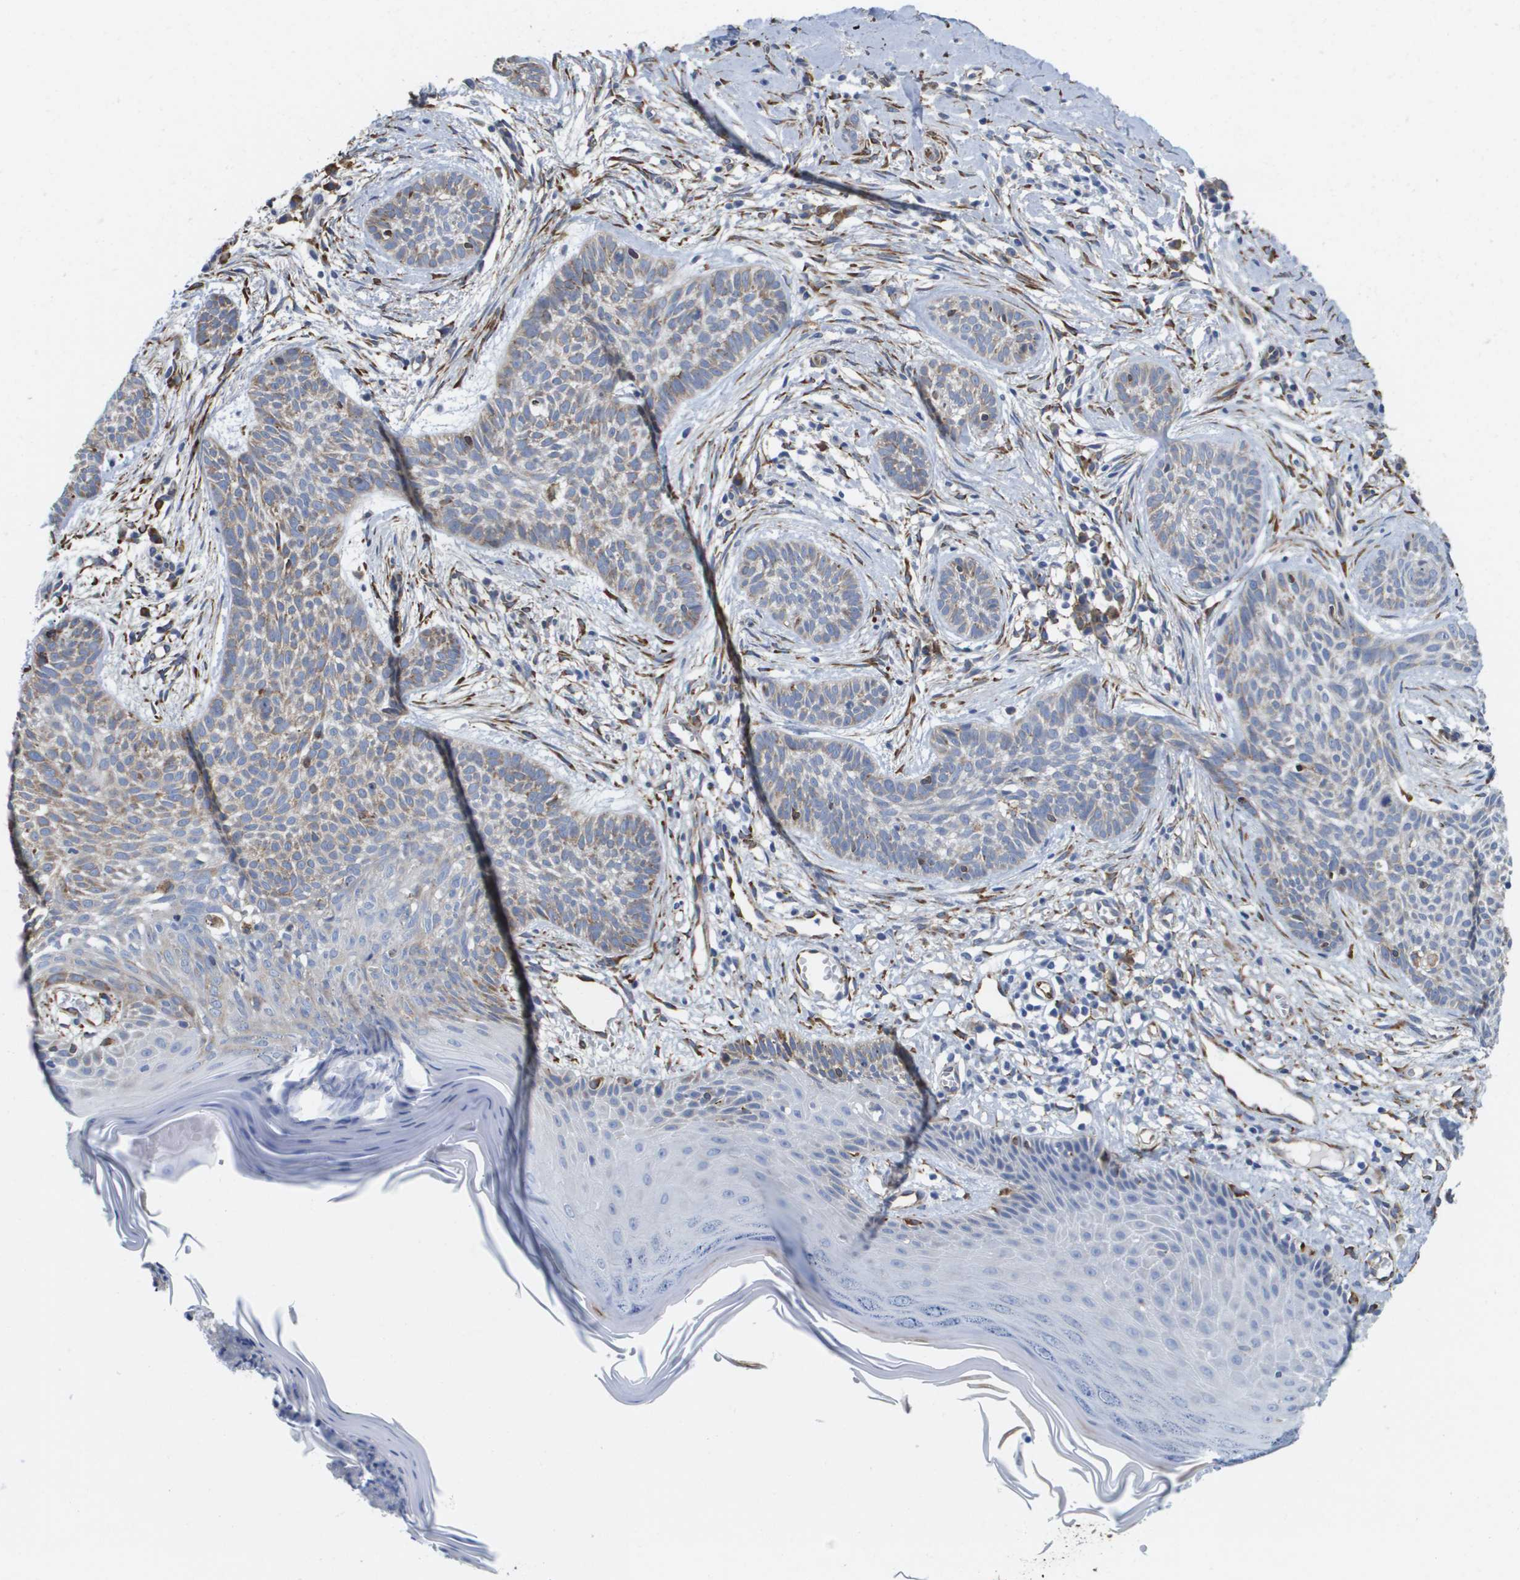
{"staining": {"intensity": "weak", "quantity": "25%-75%", "location": "cytoplasmic/membranous"}, "tissue": "skin cancer", "cell_type": "Tumor cells", "image_type": "cancer", "snomed": [{"axis": "morphology", "description": "Basal cell carcinoma"}, {"axis": "topography", "description": "Skin"}], "caption": "Skin cancer (basal cell carcinoma) stained with a brown dye exhibits weak cytoplasmic/membranous positive expression in about 25%-75% of tumor cells.", "gene": "ST3GAL2", "patient": {"sex": "female", "age": 59}}